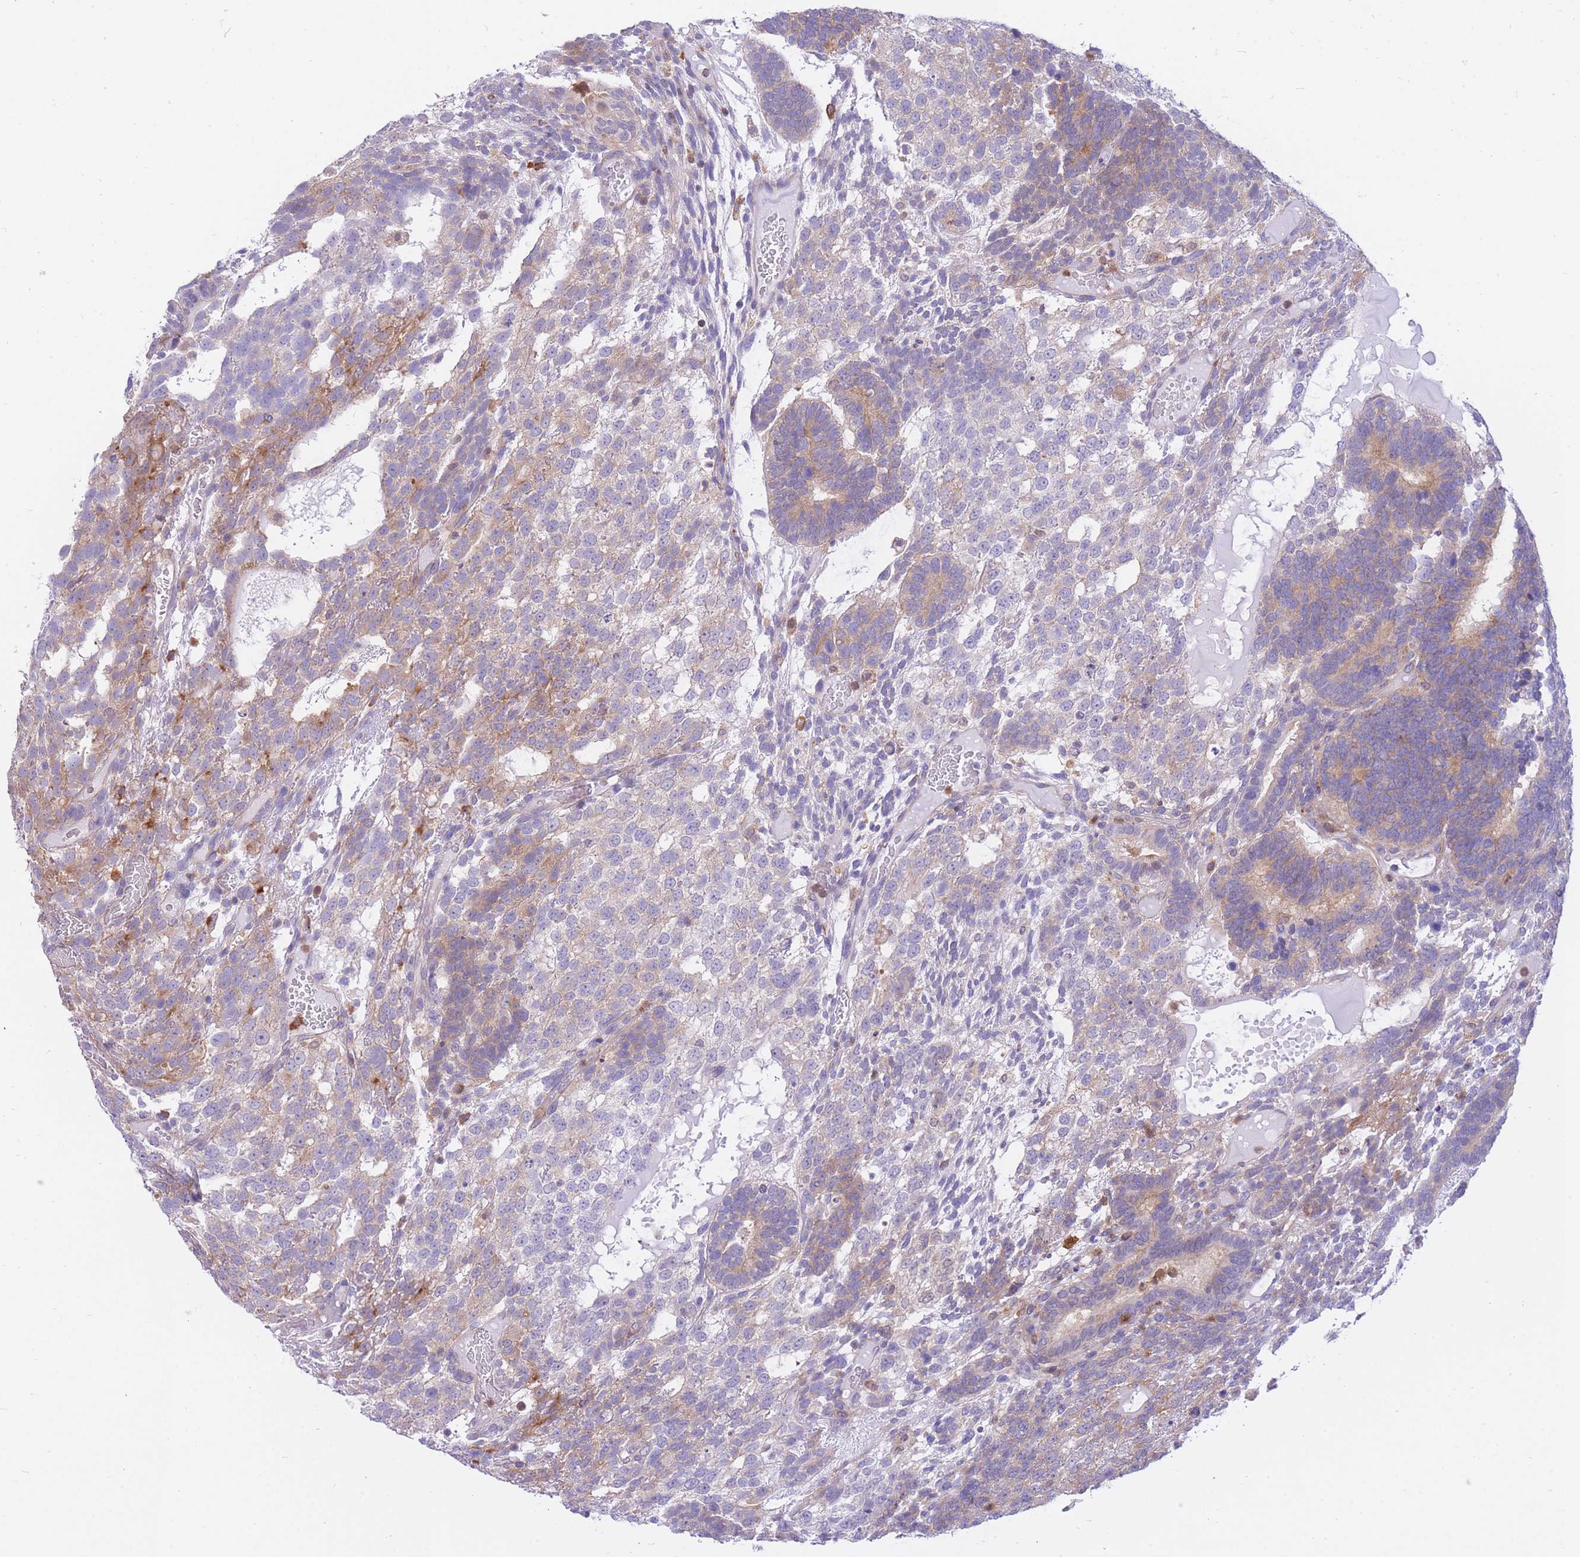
{"staining": {"intensity": "weak", "quantity": "25%-75%", "location": "cytoplasmic/membranous"}, "tissue": "testis cancer", "cell_type": "Tumor cells", "image_type": "cancer", "snomed": [{"axis": "morphology", "description": "Carcinoma, Embryonal, NOS"}, {"axis": "topography", "description": "Testis"}], "caption": "IHC (DAB) staining of embryonal carcinoma (testis) exhibits weak cytoplasmic/membranous protein staining in about 25%-75% of tumor cells.", "gene": "NAMPT", "patient": {"sex": "male", "age": 23}}